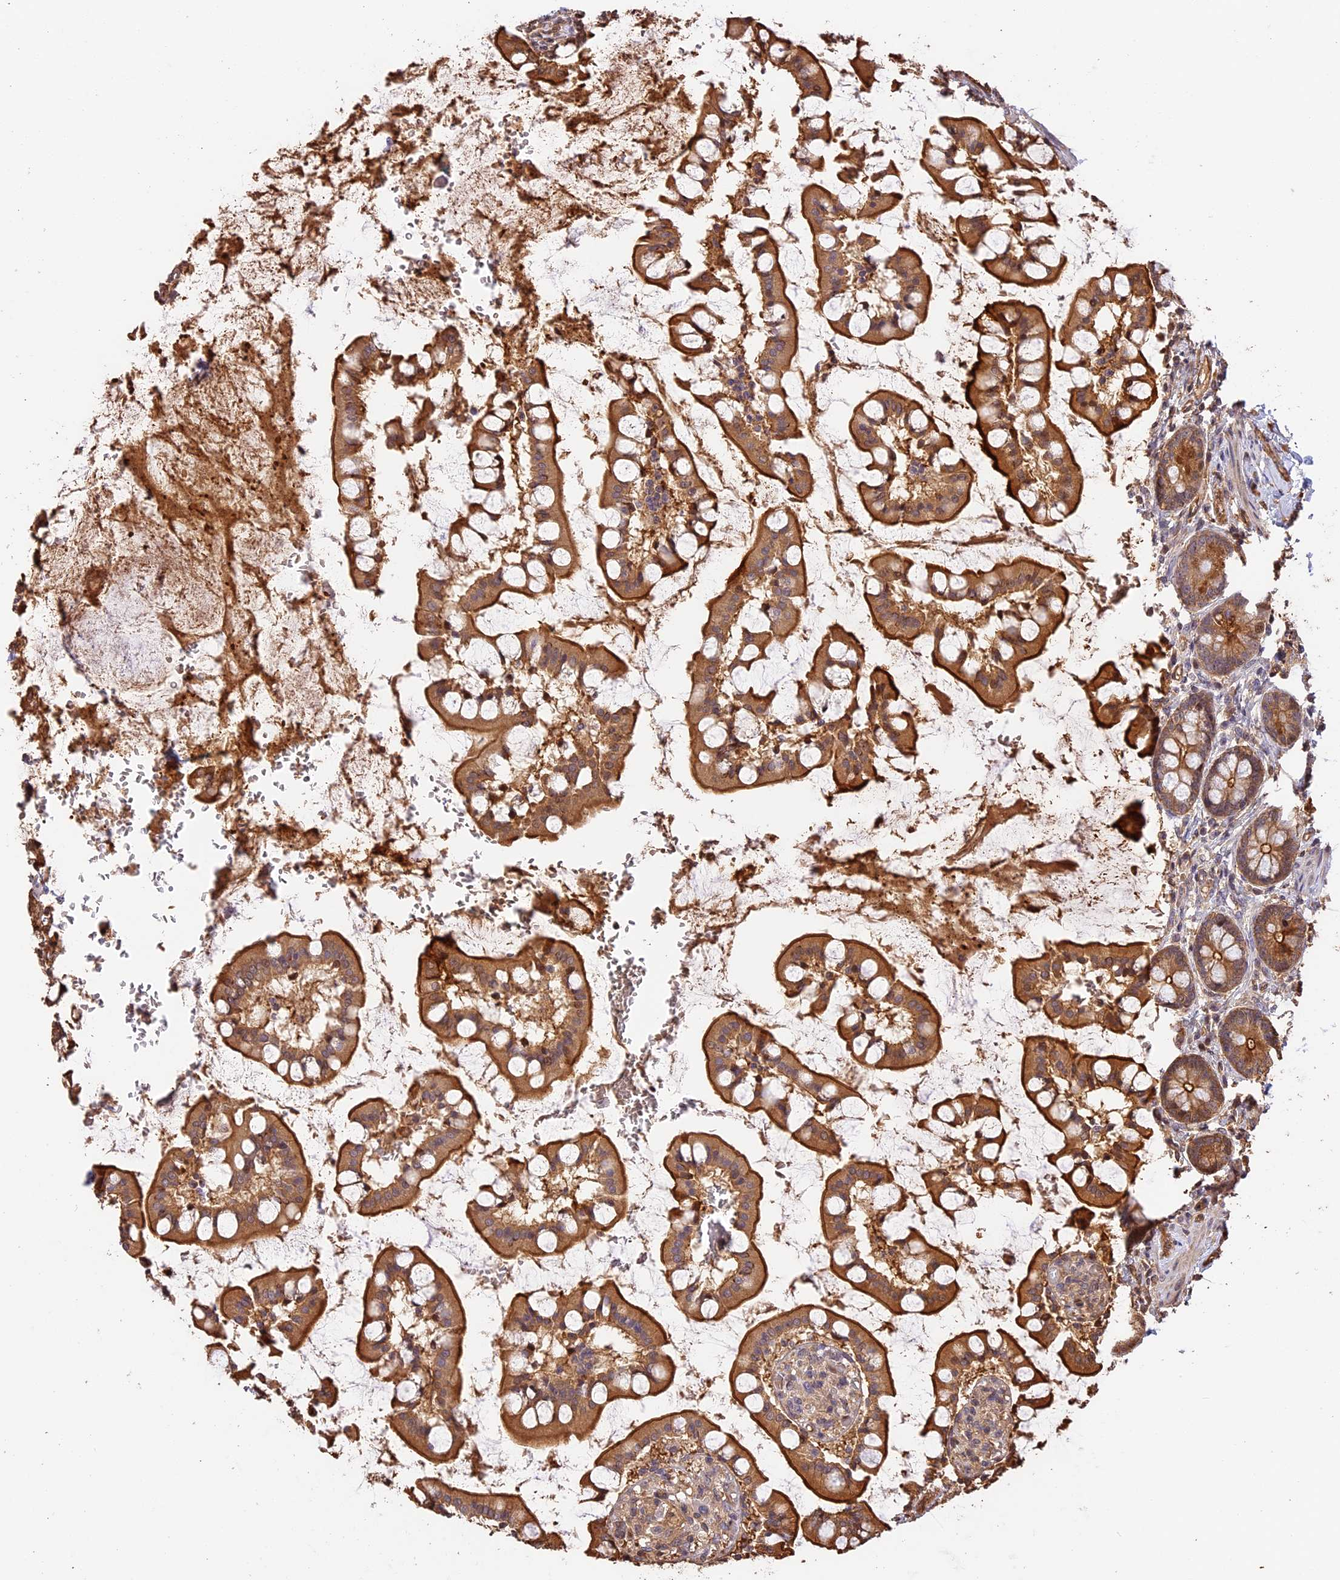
{"staining": {"intensity": "strong", "quantity": "25%-75%", "location": "cytoplasmic/membranous"}, "tissue": "small intestine", "cell_type": "Glandular cells", "image_type": "normal", "snomed": [{"axis": "morphology", "description": "Normal tissue, NOS"}, {"axis": "topography", "description": "Small intestine"}], "caption": "Glandular cells demonstrate high levels of strong cytoplasmic/membranous expression in approximately 25%-75% of cells in benign human small intestine.", "gene": "PPP1R37", "patient": {"sex": "male", "age": 52}}